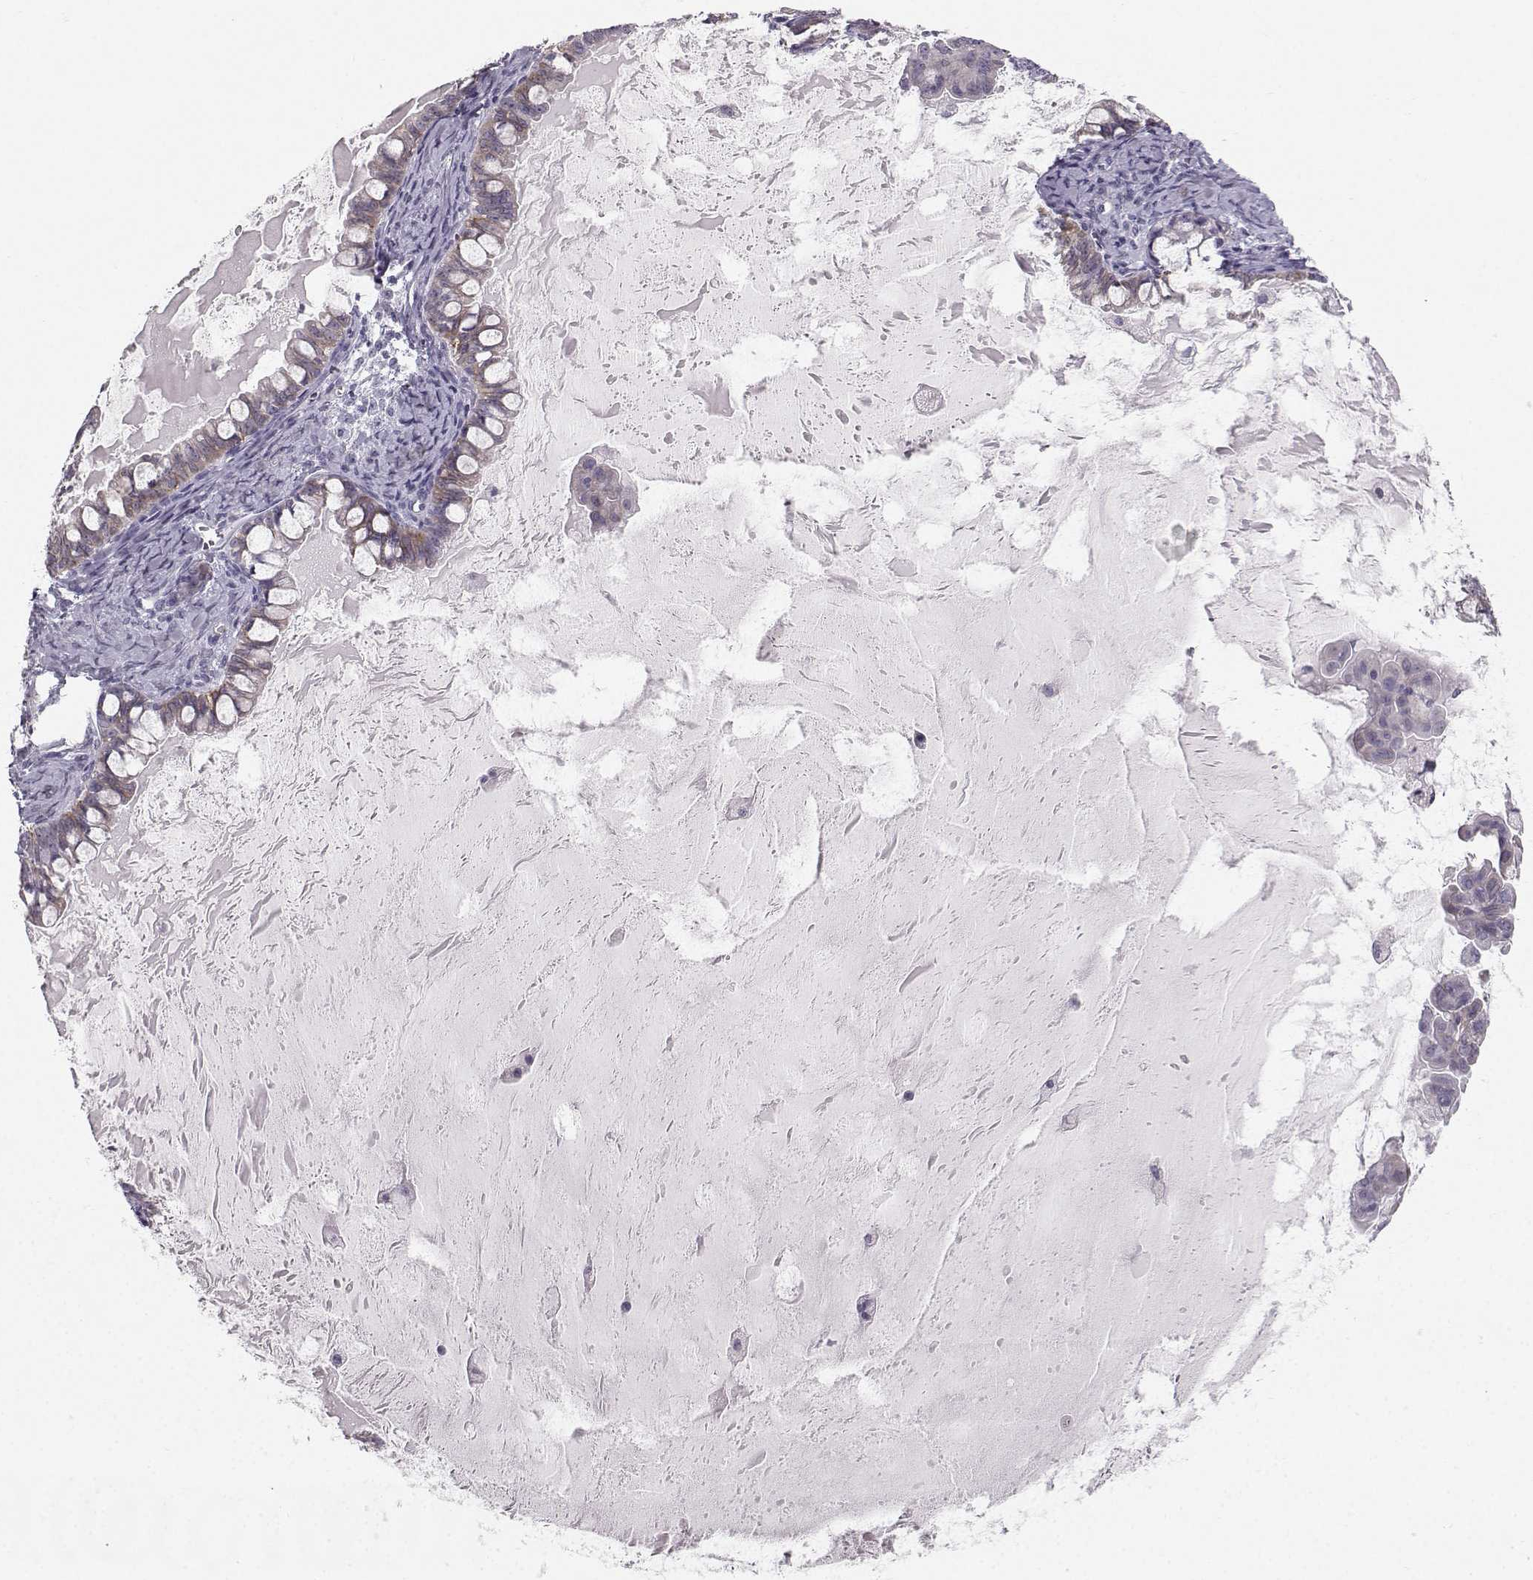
{"staining": {"intensity": "weak", "quantity": "<25%", "location": "cytoplasmic/membranous"}, "tissue": "ovarian cancer", "cell_type": "Tumor cells", "image_type": "cancer", "snomed": [{"axis": "morphology", "description": "Cystadenocarcinoma, mucinous, NOS"}, {"axis": "topography", "description": "Ovary"}], "caption": "Immunohistochemistry of mucinous cystadenocarcinoma (ovarian) demonstrates no staining in tumor cells.", "gene": "CASR", "patient": {"sex": "female", "age": 63}}